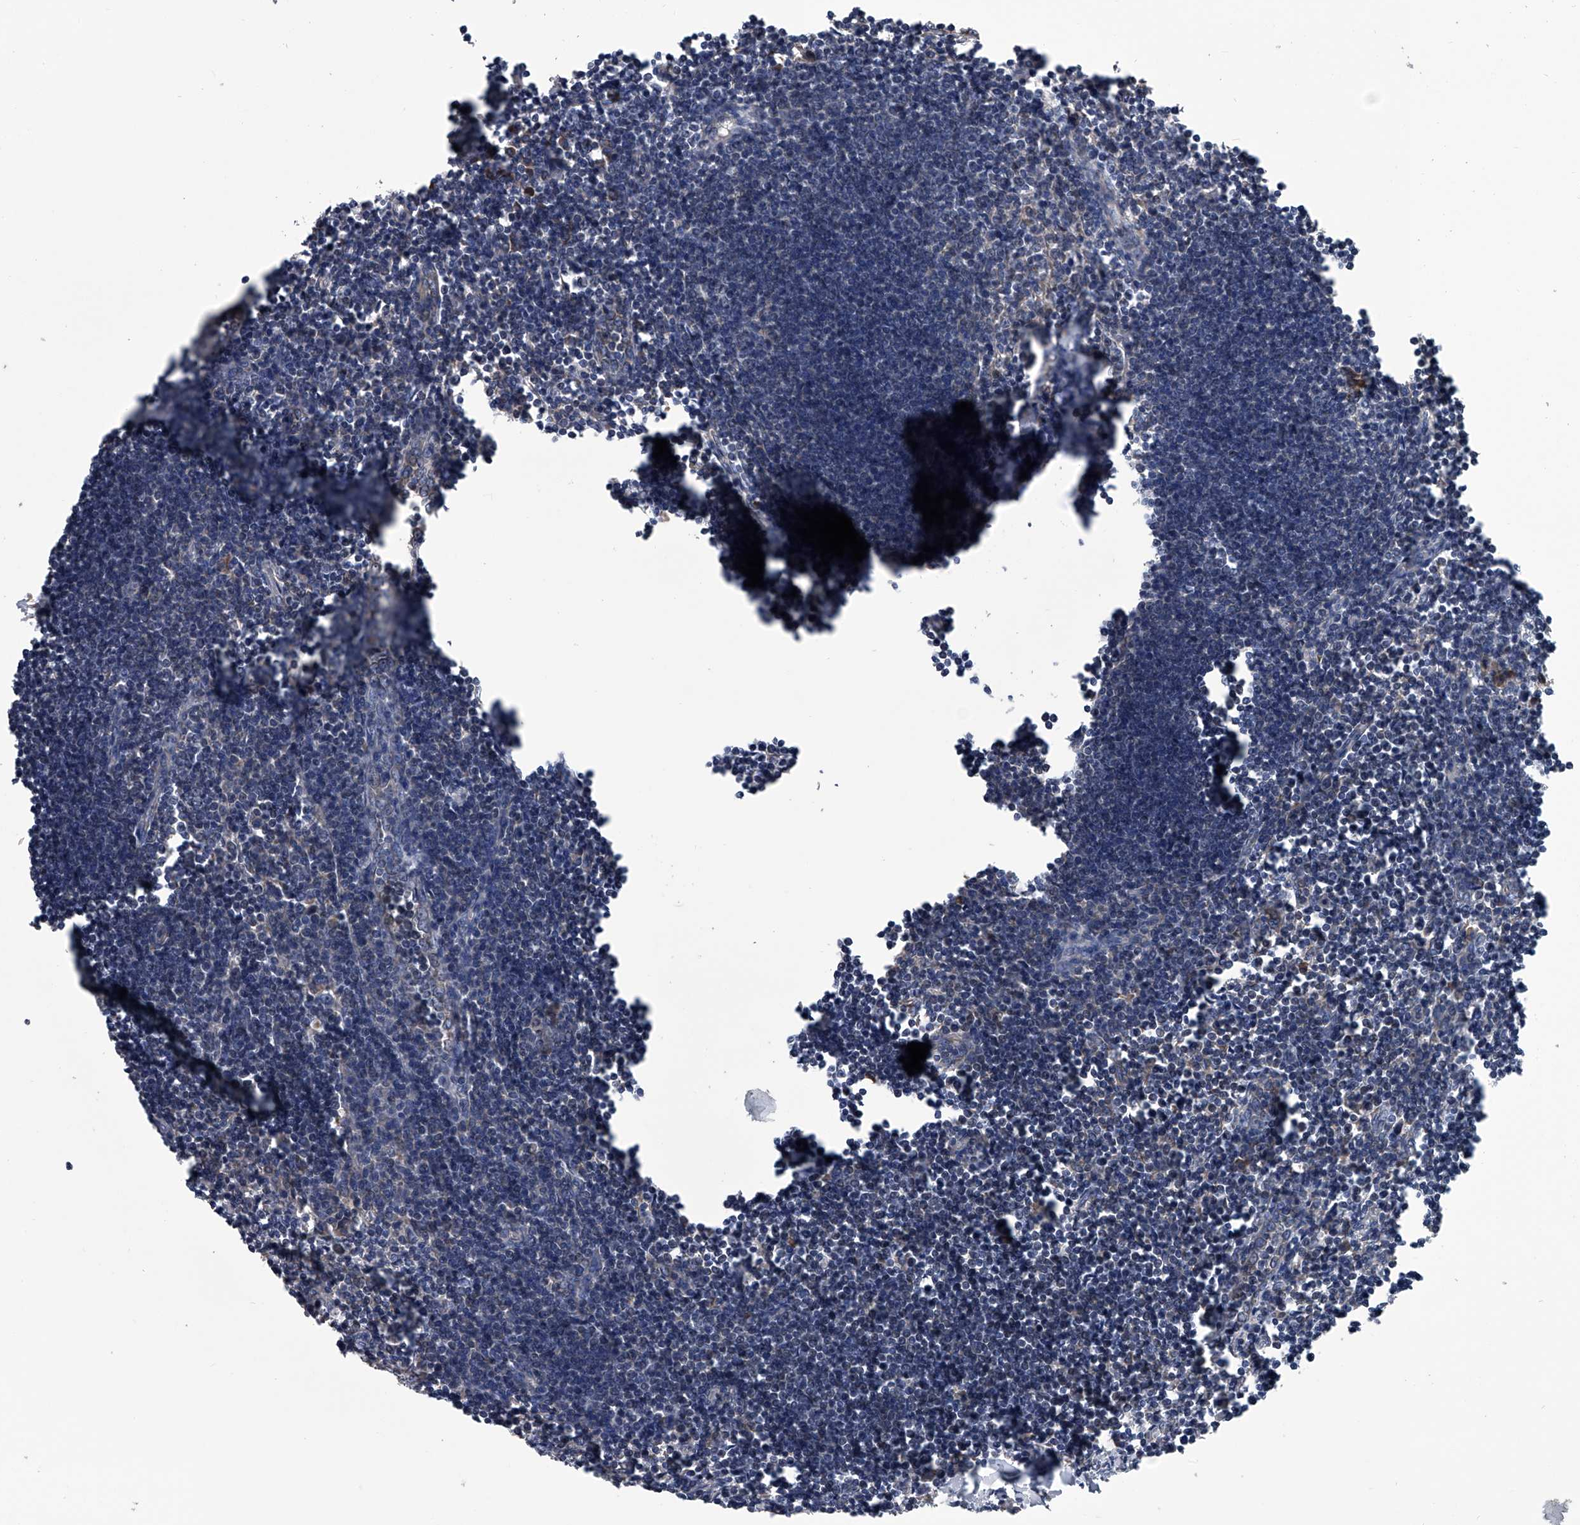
{"staining": {"intensity": "weak", "quantity": "<25%", "location": "nuclear"}, "tissue": "lymph node", "cell_type": "Germinal center cells", "image_type": "normal", "snomed": [{"axis": "morphology", "description": "Normal tissue, NOS"}, {"axis": "morphology", "description": "Malignant melanoma, Metastatic site"}, {"axis": "topography", "description": "Lymph node"}], "caption": "This is an immunohistochemistry (IHC) image of benign lymph node. There is no staining in germinal center cells.", "gene": "ABCG1", "patient": {"sex": "male", "age": 41}}